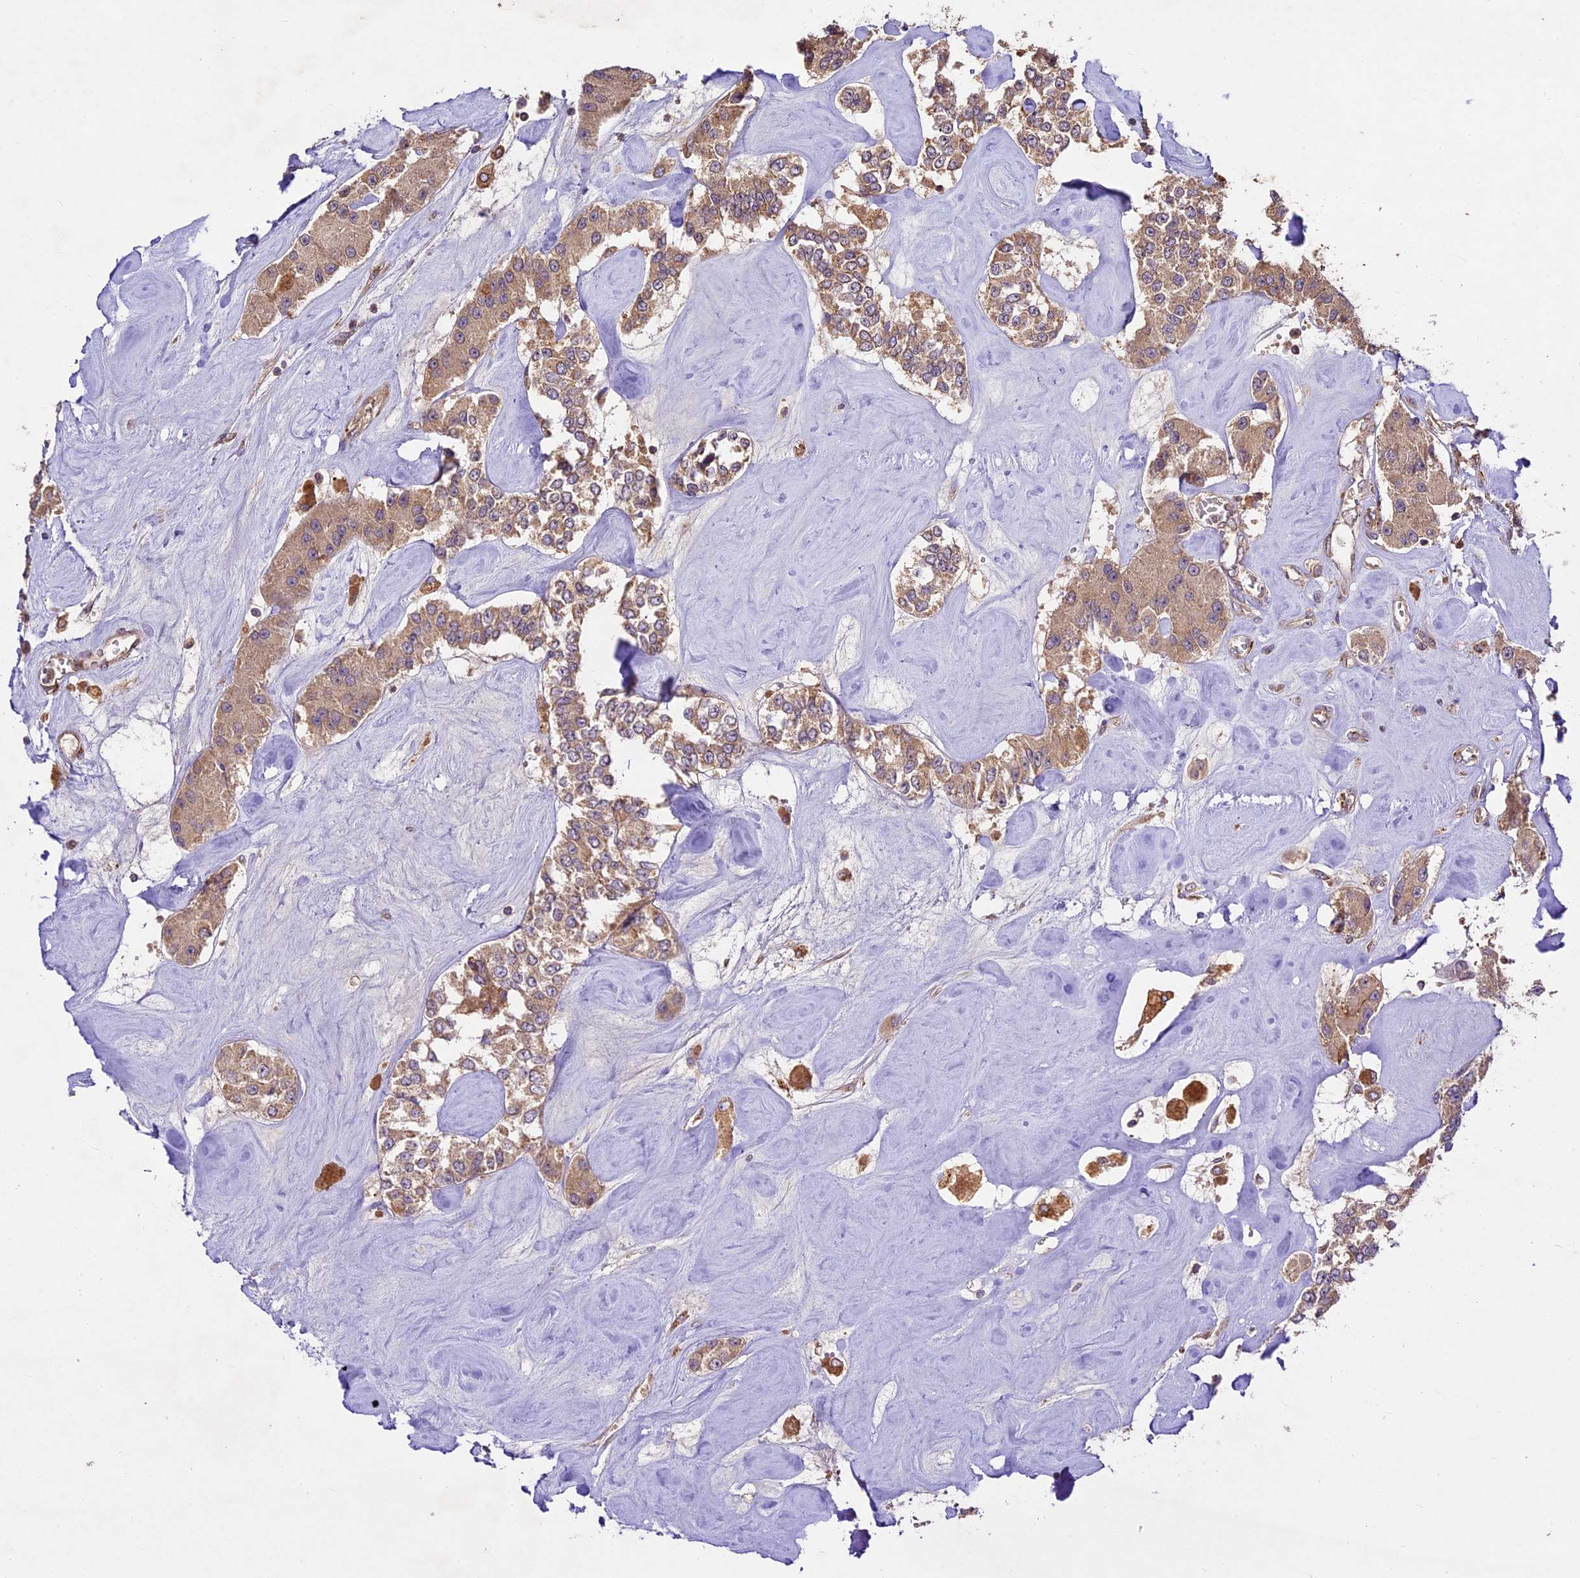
{"staining": {"intensity": "moderate", "quantity": ">75%", "location": "cytoplasmic/membranous"}, "tissue": "carcinoid", "cell_type": "Tumor cells", "image_type": "cancer", "snomed": [{"axis": "morphology", "description": "Carcinoid, malignant, NOS"}, {"axis": "topography", "description": "Pancreas"}], "caption": "Protein staining of malignant carcinoid tissue exhibits moderate cytoplasmic/membranous staining in about >75% of tumor cells.", "gene": "BRAP", "patient": {"sex": "male", "age": 41}}